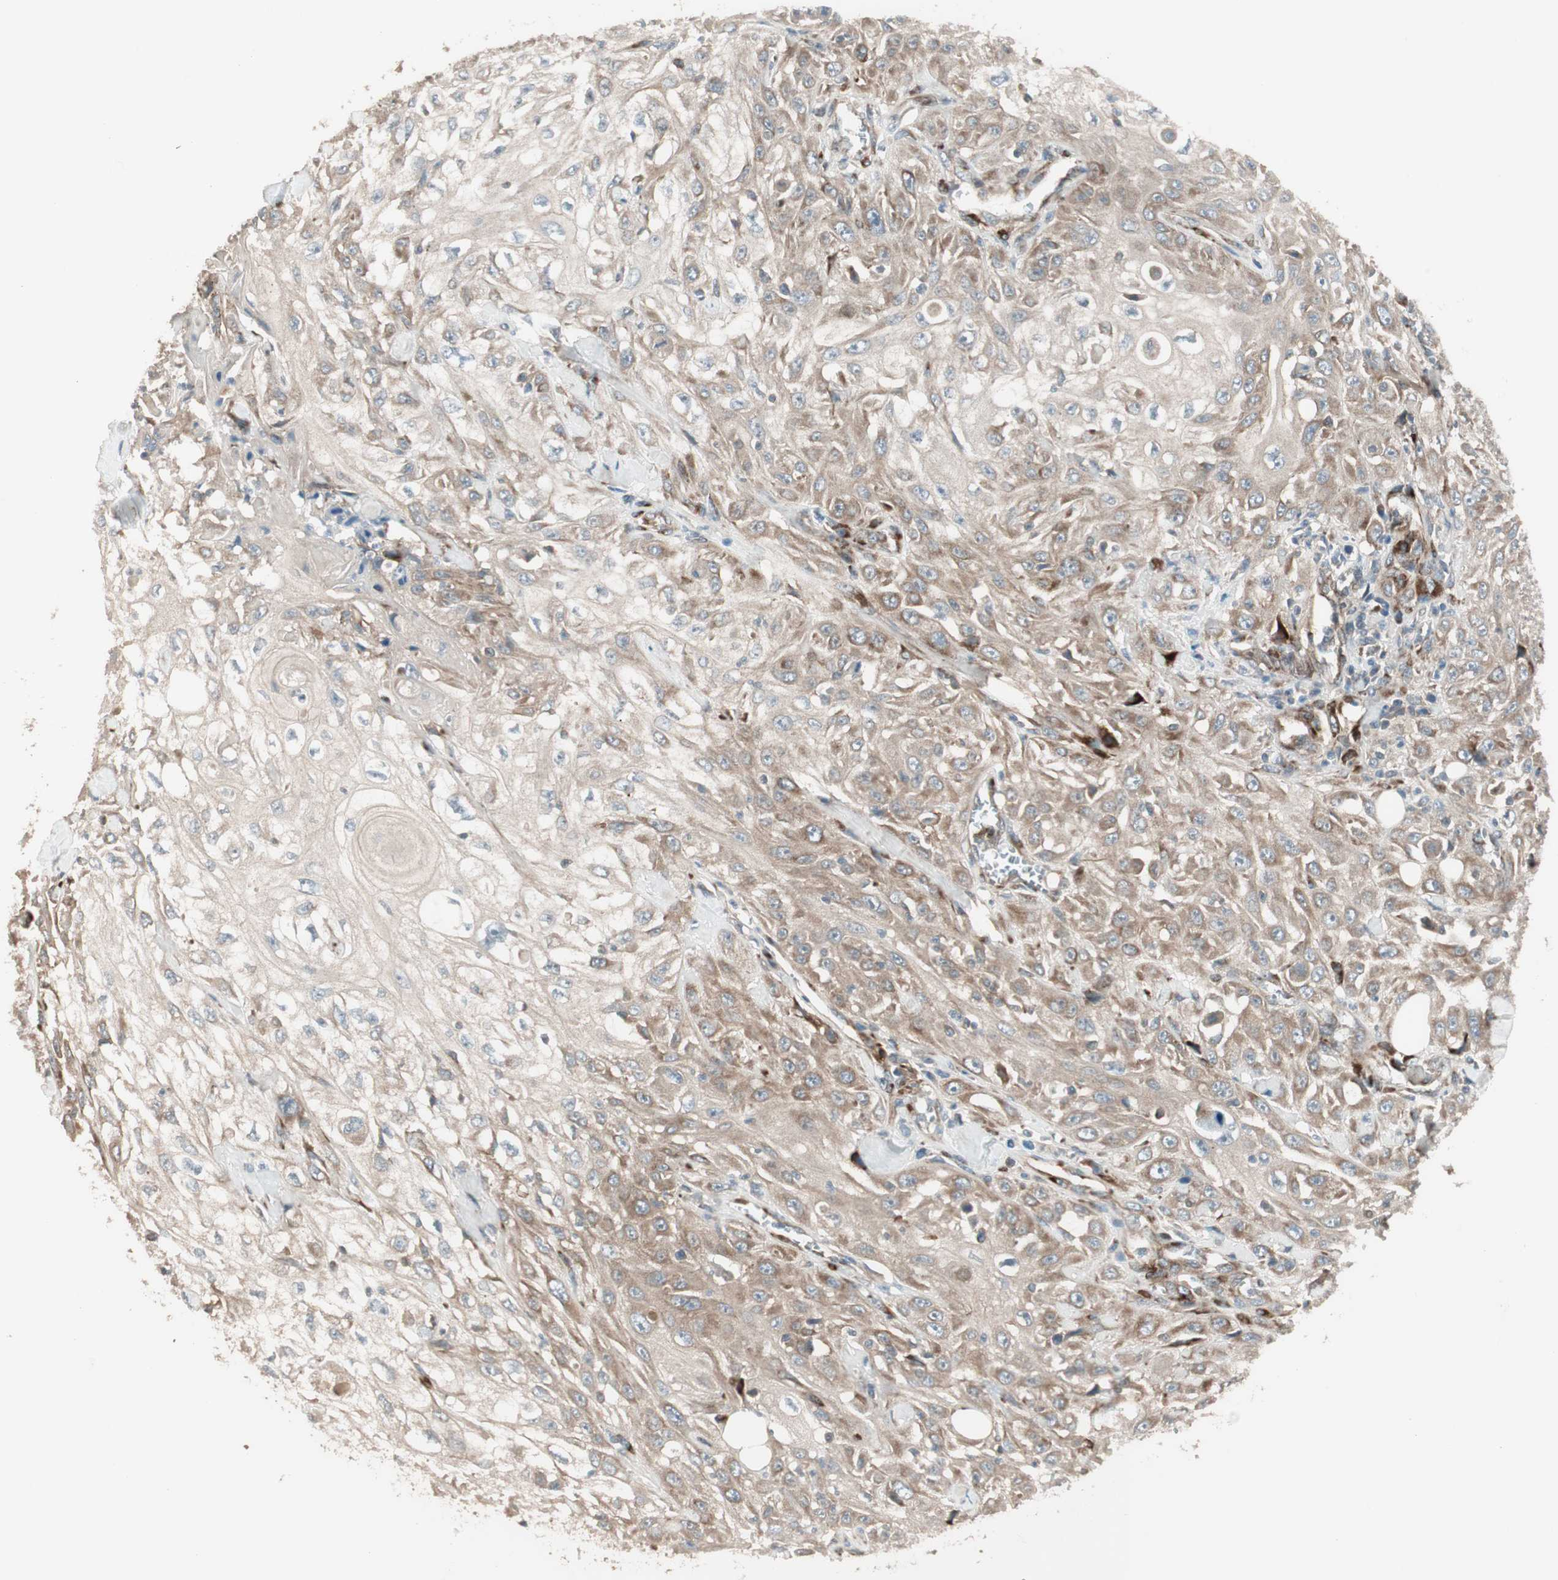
{"staining": {"intensity": "weak", "quantity": ">75%", "location": "cytoplasmic/membranous"}, "tissue": "skin cancer", "cell_type": "Tumor cells", "image_type": "cancer", "snomed": [{"axis": "morphology", "description": "Squamous cell carcinoma, NOS"}, {"axis": "morphology", "description": "Squamous cell carcinoma, metastatic, NOS"}, {"axis": "topography", "description": "Skin"}, {"axis": "topography", "description": "Lymph node"}], "caption": "A high-resolution histopathology image shows IHC staining of skin cancer, which reveals weak cytoplasmic/membranous expression in about >75% of tumor cells.", "gene": "PPP2R5E", "patient": {"sex": "male", "age": 75}}